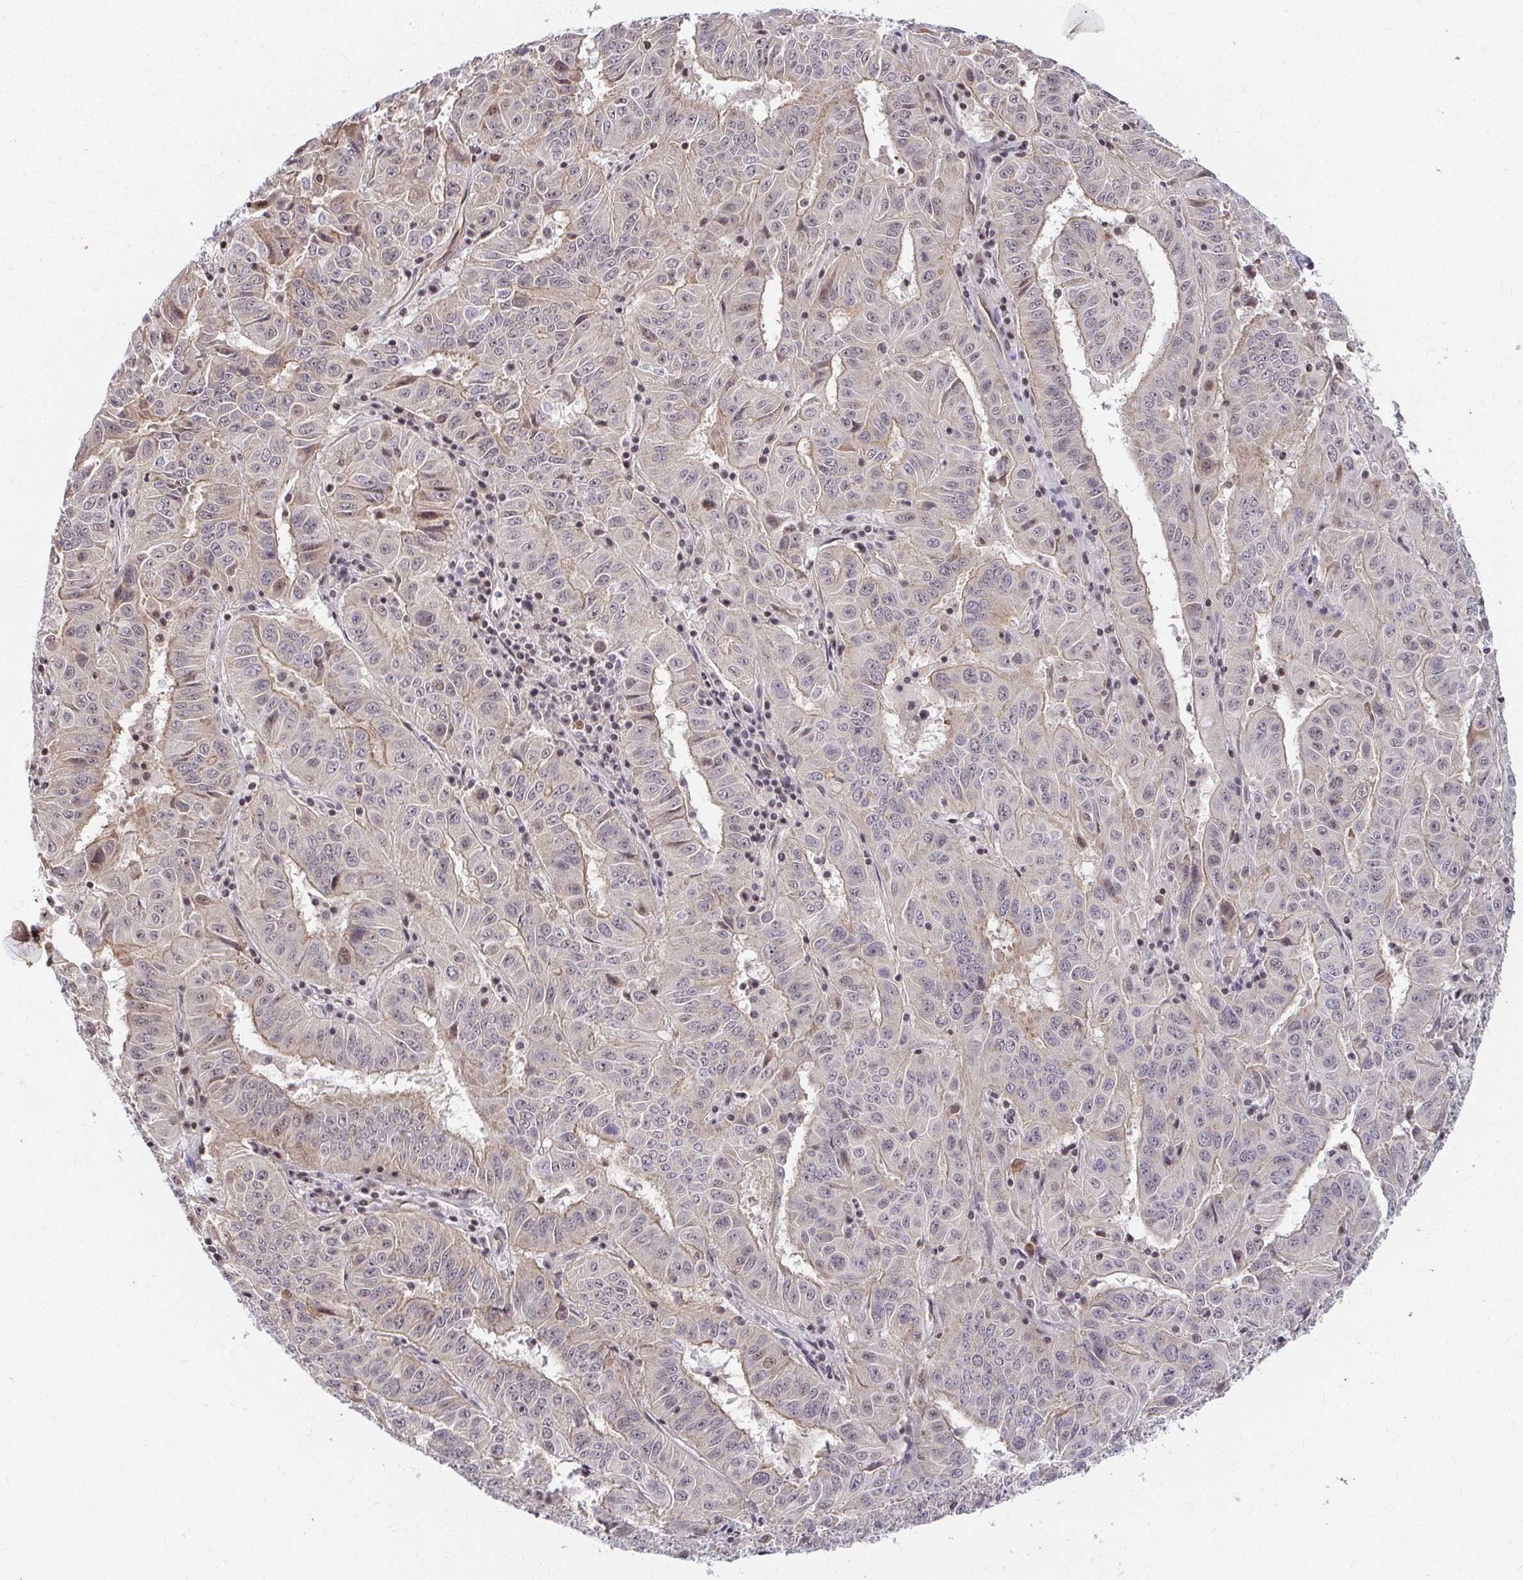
{"staining": {"intensity": "weak", "quantity": "<25%", "location": "cytoplasmic/membranous"}, "tissue": "pancreatic cancer", "cell_type": "Tumor cells", "image_type": "cancer", "snomed": [{"axis": "morphology", "description": "Adenocarcinoma, NOS"}, {"axis": "topography", "description": "Pancreas"}], "caption": "Pancreatic cancer stained for a protein using immunohistochemistry (IHC) reveals no expression tumor cells.", "gene": "ANK3", "patient": {"sex": "male", "age": 63}}